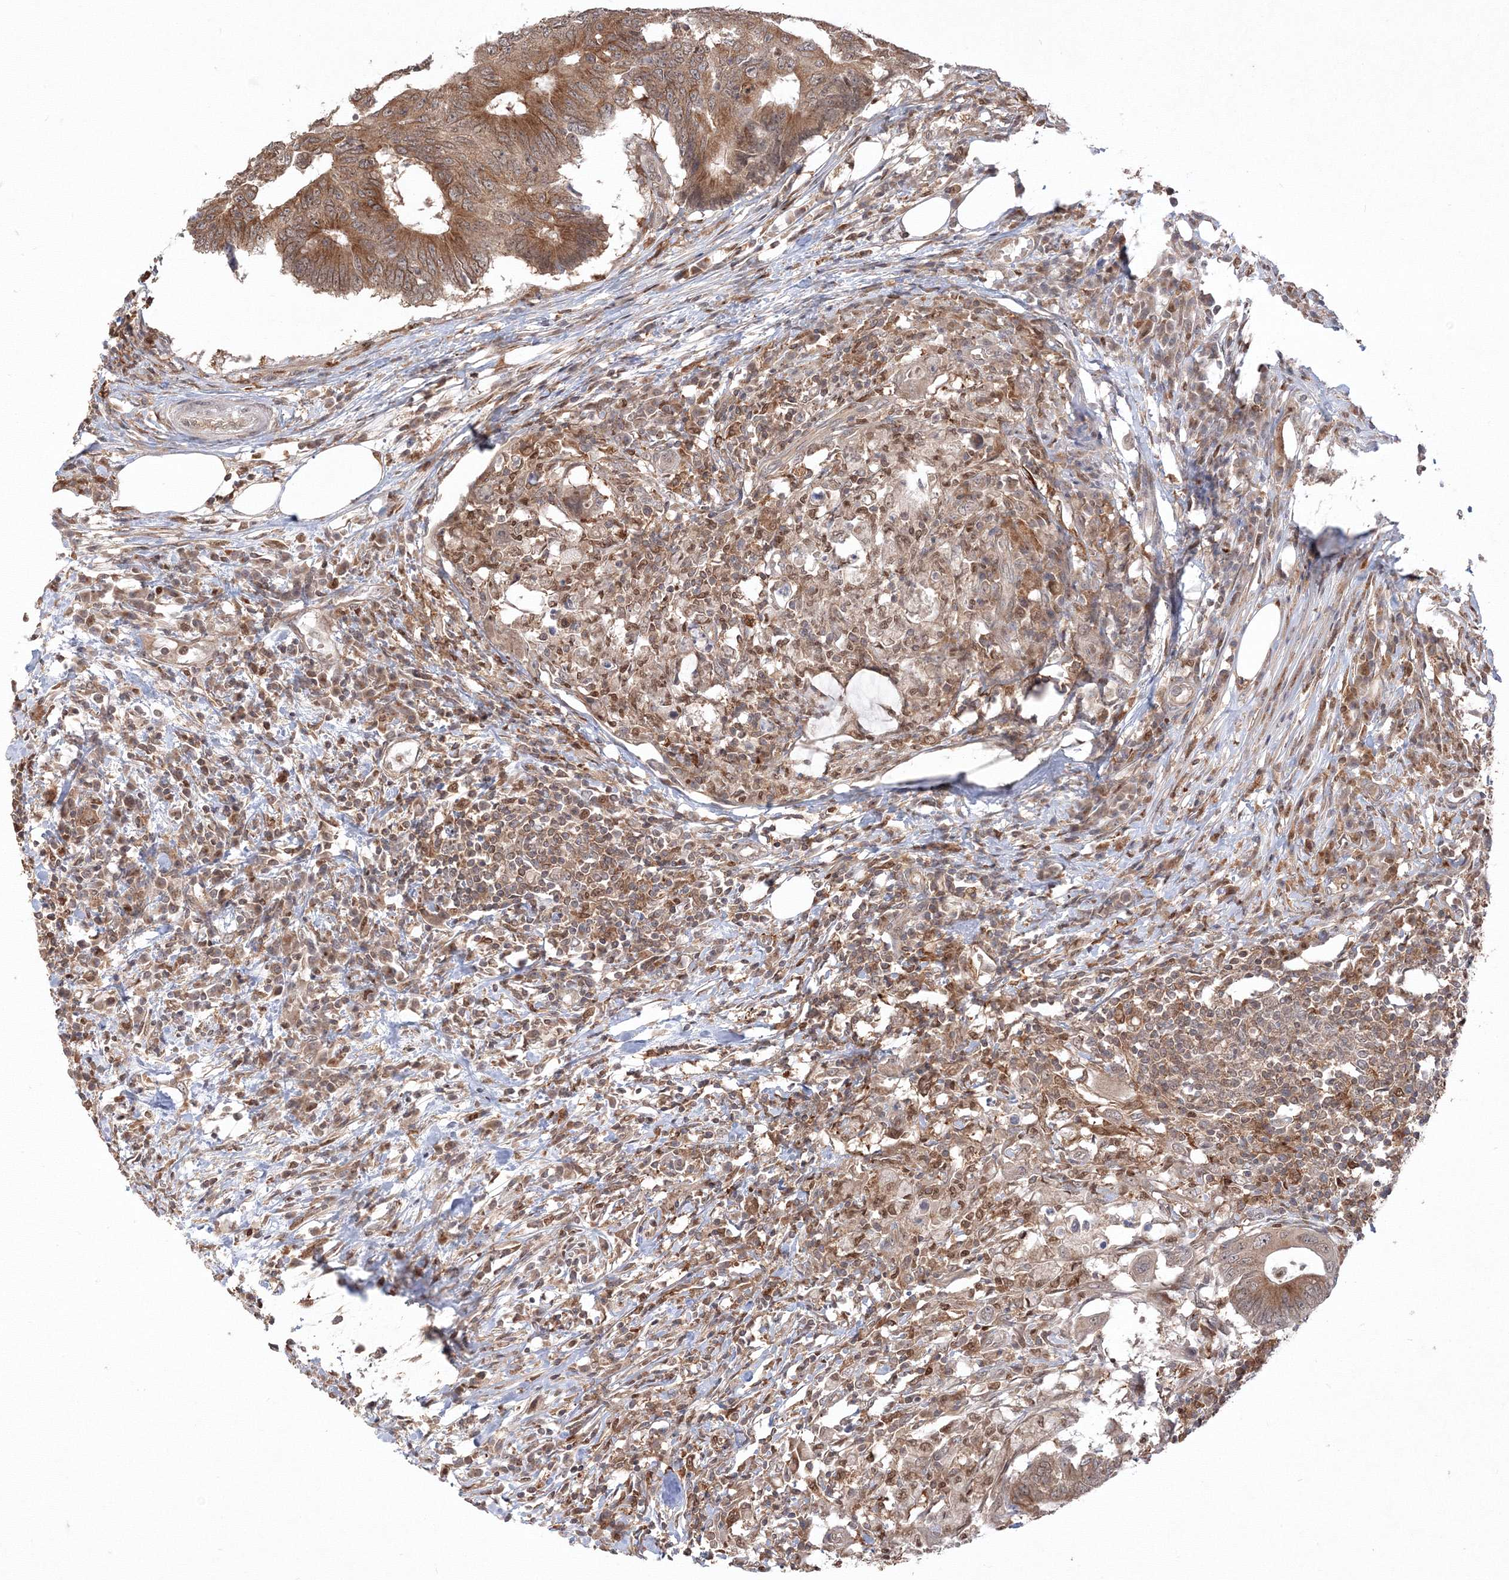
{"staining": {"intensity": "moderate", "quantity": ">75%", "location": "cytoplasmic/membranous"}, "tissue": "colorectal cancer", "cell_type": "Tumor cells", "image_type": "cancer", "snomed": [{"axis": "morphology", "description": "Adenocarcinoma, NOS"}, {"axis": "topography", "description": "Colon"}], "caption": "The micrograph reveals a brown stain indicating the presence of a protein in the cytoplasmic/membranous of tumor cells in colorectal adenocarcinoma.", "gene": "TMEM50B", "patient": {"sex": "male", "age": 71}}